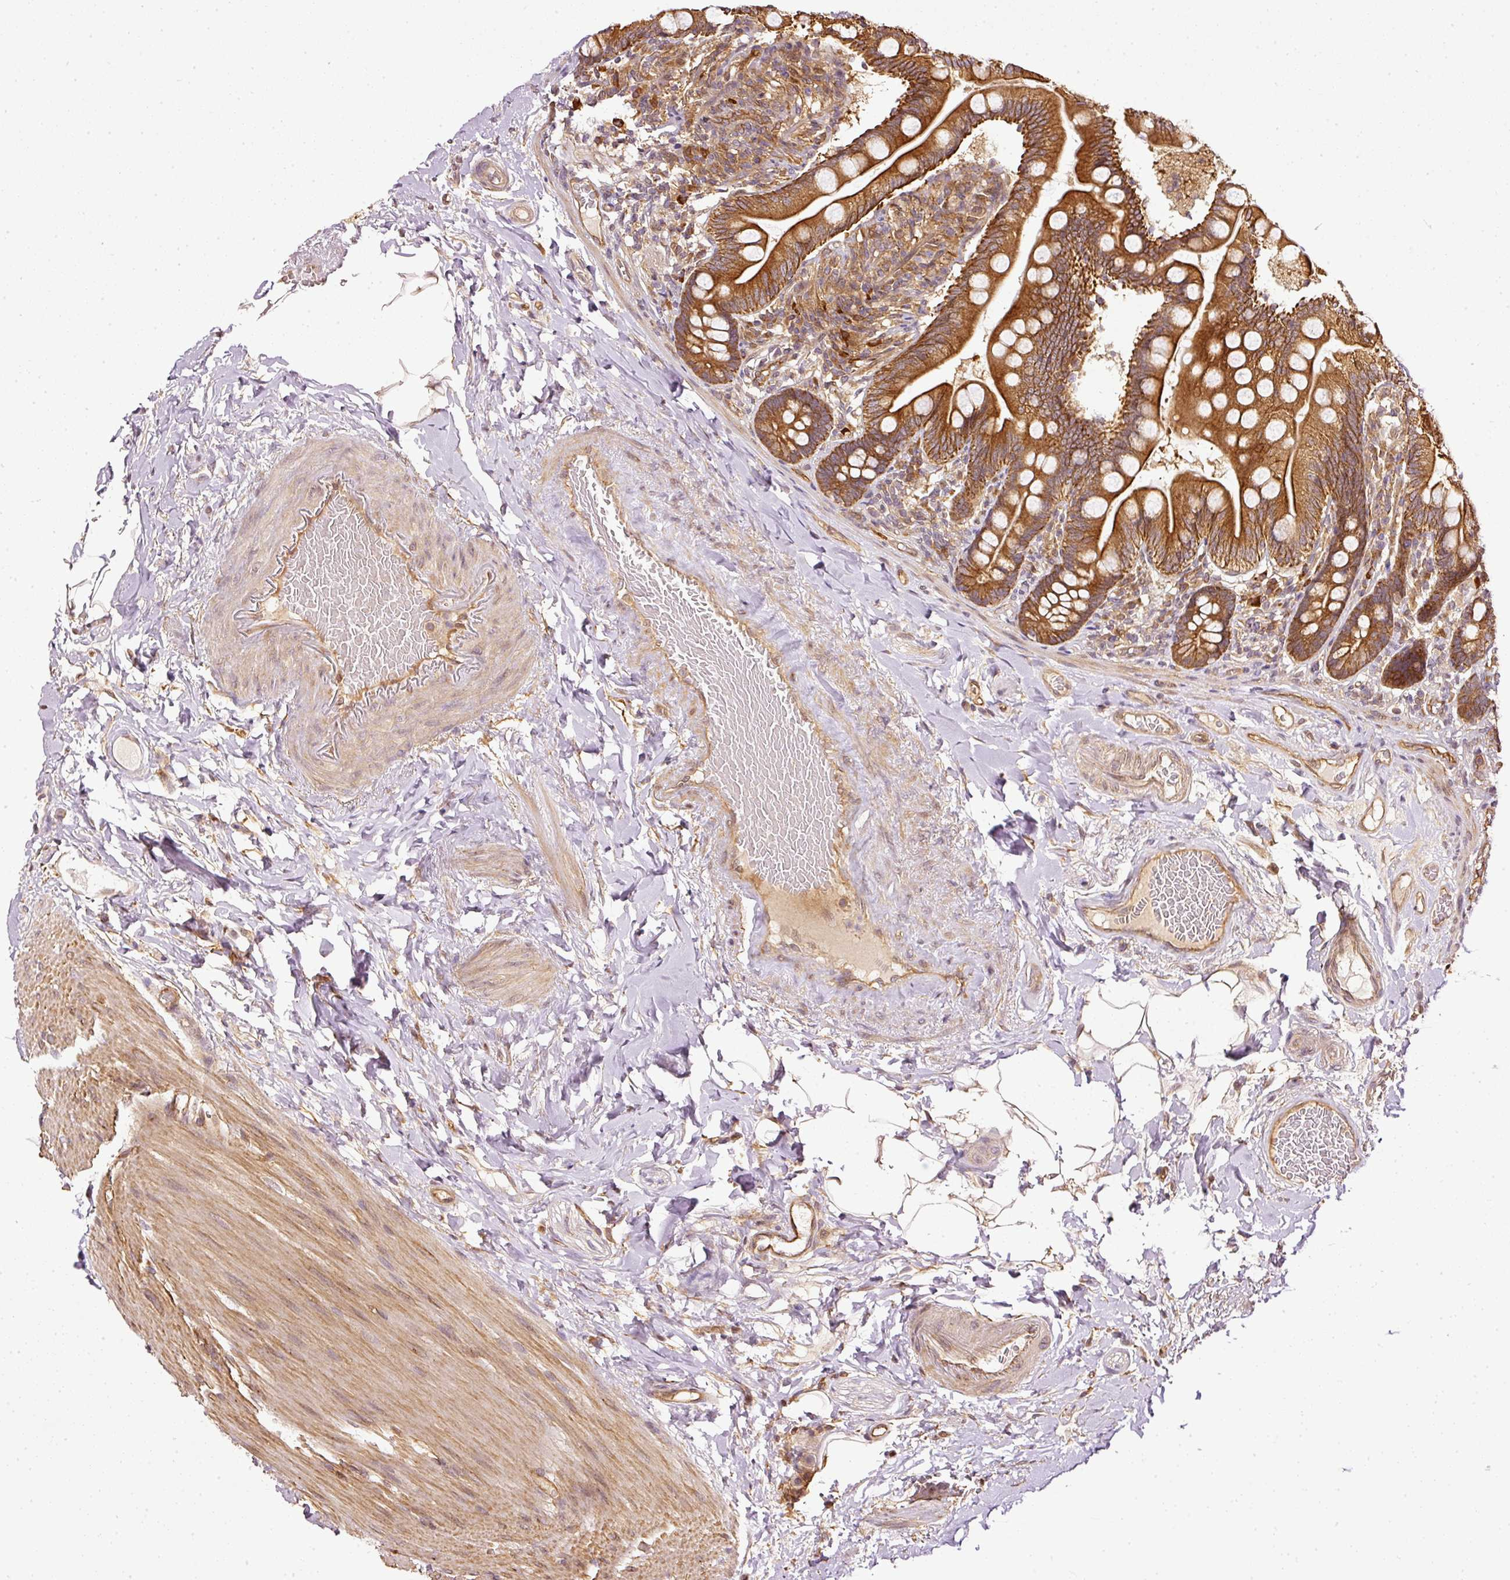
{"staining": {"intensity": "strong", "quantity": ">75%", "location": "cytoplasmic/membranous"}, "tissue": "small intestine", "cell_type": "Glandular cells", "image_type": "normal", "snomed": [{"axis": "morphology", "description": "Normal tissue, NOS"}, {"axis": "topography", "description": "Small intestine"}], "caption": "Immunohistochemical staining of normal human small intestine shows high levels of strong cytoplasmic/membranous staining in about >75% of glandular cells.", "gene": "MIF4GD", "patient": {"sex": "female", "age": 64}}